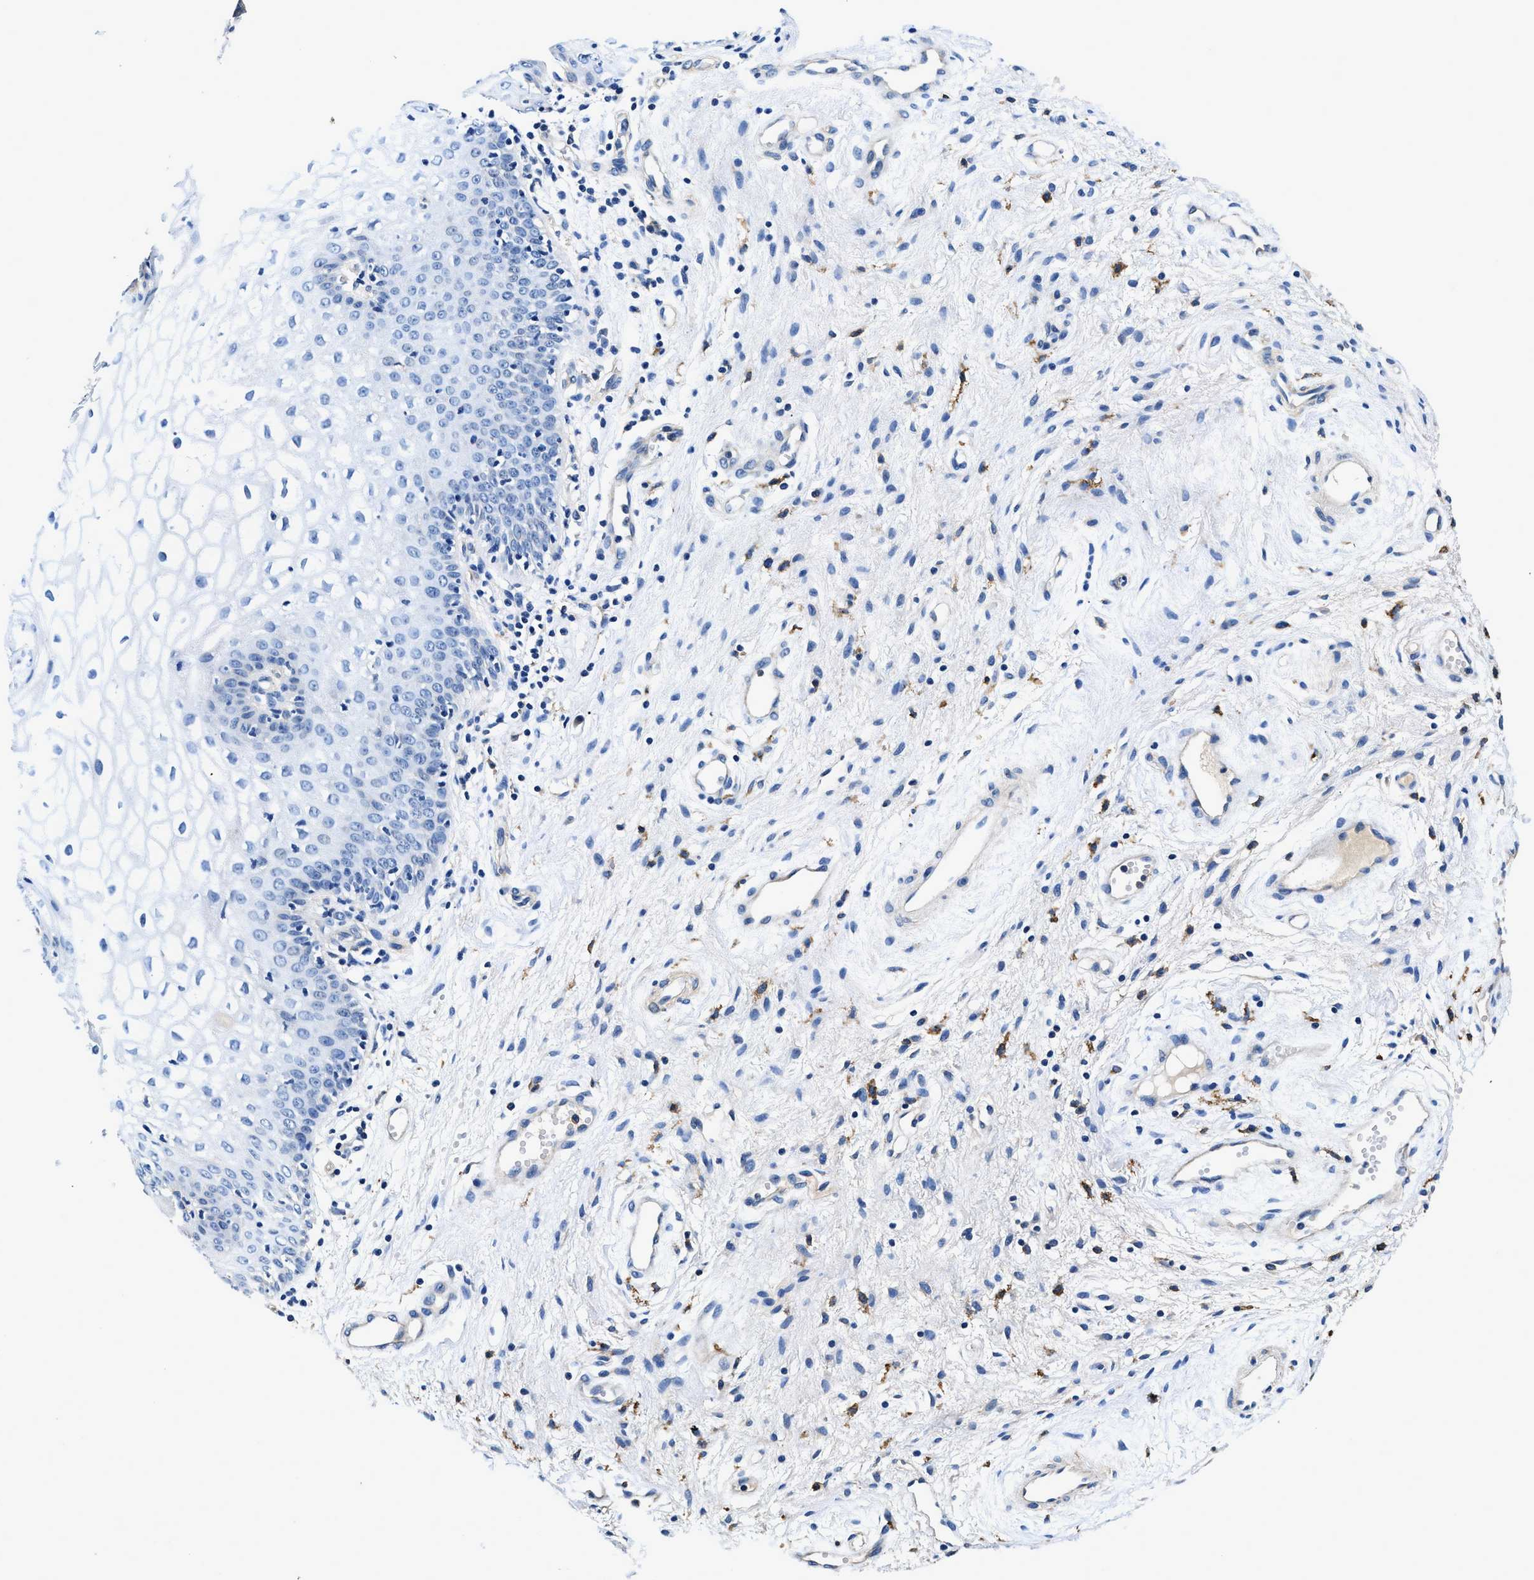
{"staining": {"intensity": "negative", "quantity": "none", "location": "none"}, "tissue": "vagina", "cell_type": "Squamous epithelial cells", "image_type": "normal", "snomed": [{"axis": "morphology", "description": "Normal tissue, NOS"}, {"axis": "topography", "description": "Vagina"}], "caption": "Immunohistochemistry (IHC) micrograph of benign human vagina stained for a protein (brown), which demonstrates no staining in squamous epithelial cells.", "gene": "ZFAND3", "patient": {"sex": "female", "age": 34}}